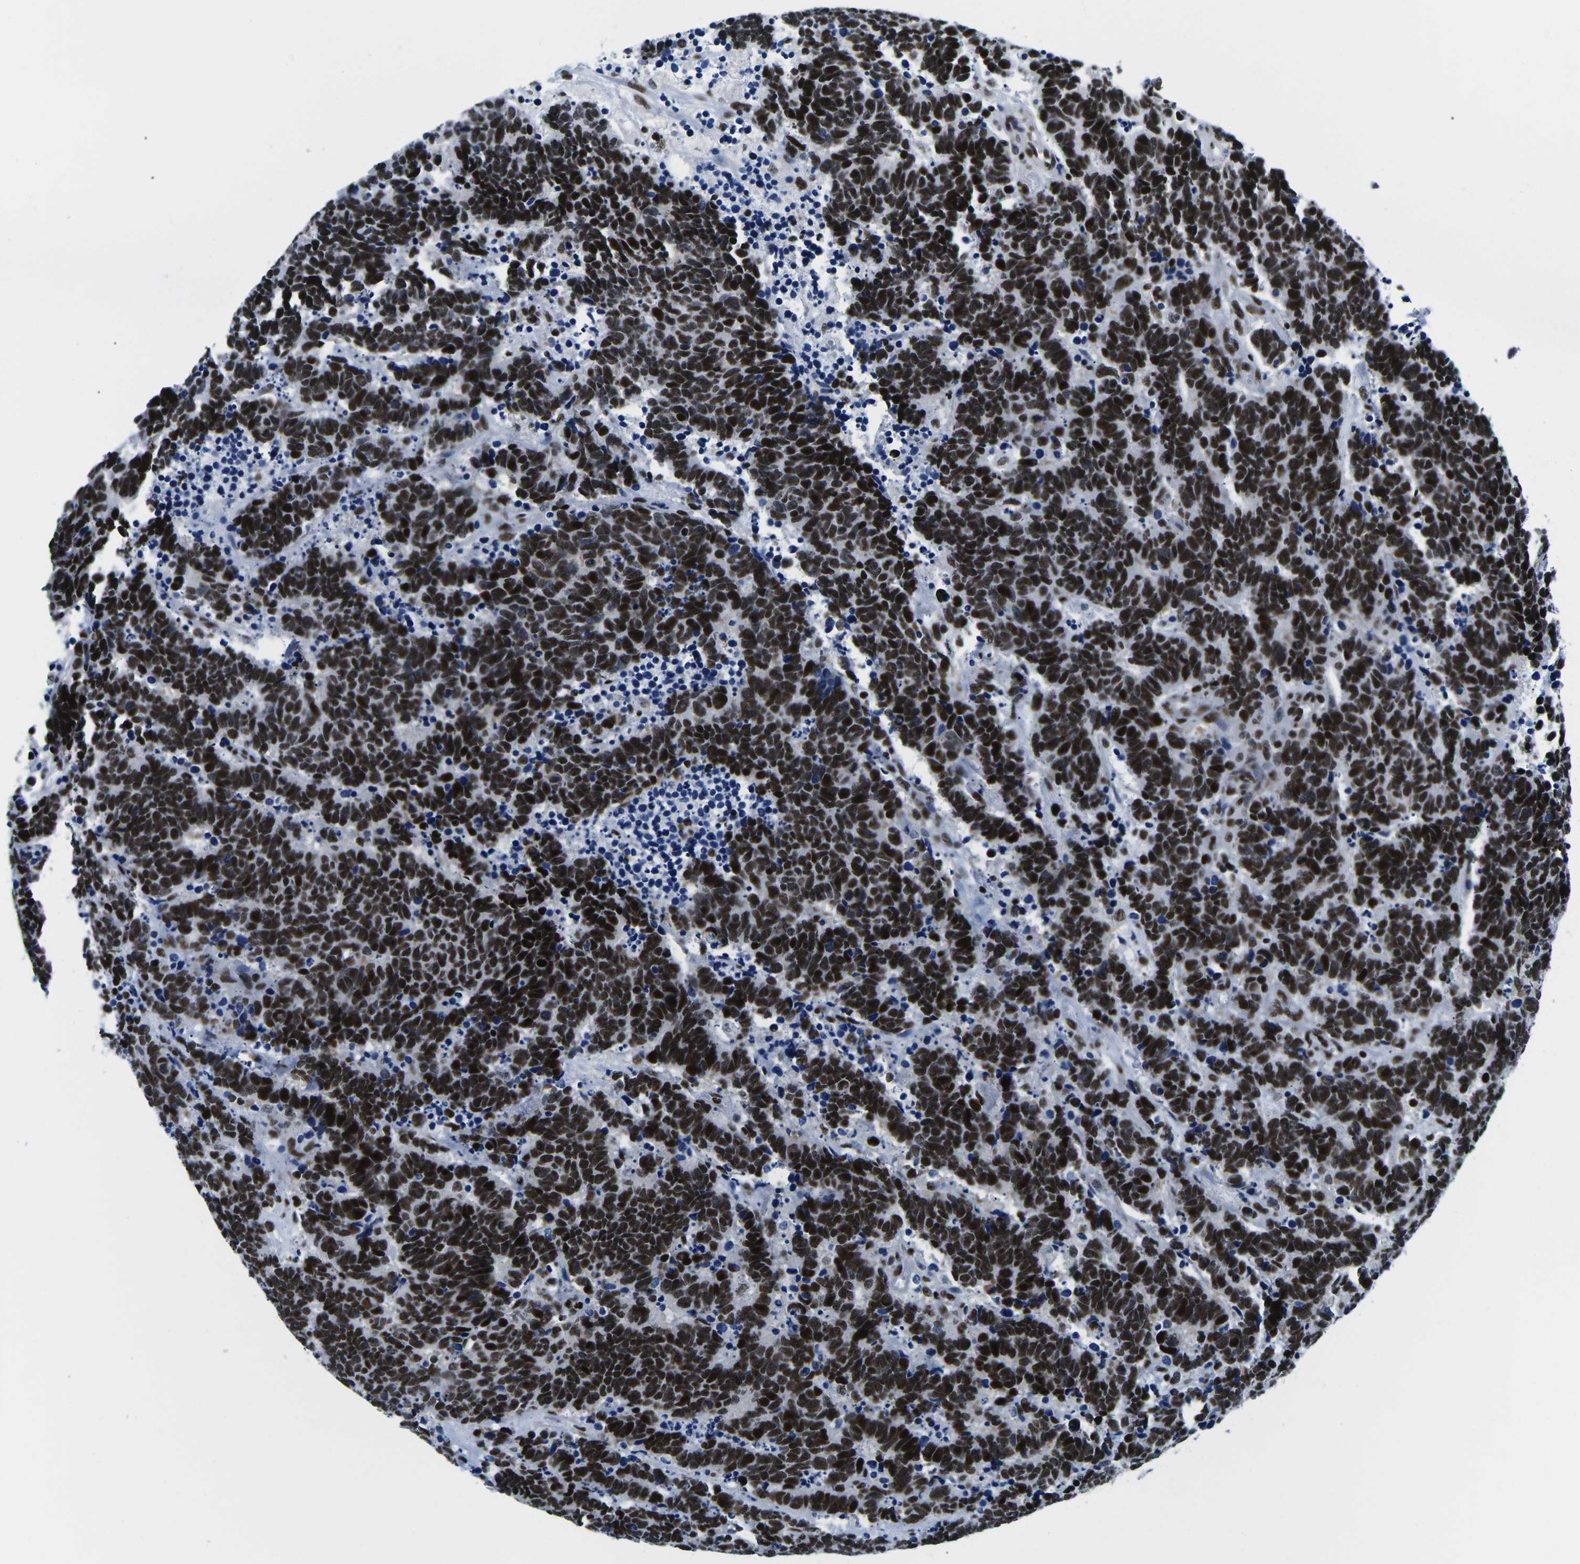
{"staining": {"intensity": "strong", "quantity": ">75%", "location": "nuclear"}, "tissue": "carcinoid", "cell_type": "Tumor cells", "image_type": "cancer", "snomed": [{"axis": "morphology", "description": "Carcinoma, NOS"}, {"axis": "morphology", "description": "Carcinoid, malignant, NOS"}, {"axis": "topography", "description": "Urinary bladder"}], "caption": "A histopathology image of carcinoid stained for a protein demonstrates strong nuclear brown staining in tumor cells.", "gene": "ATF1", "patient": {"sex": "male", "age": 57}}